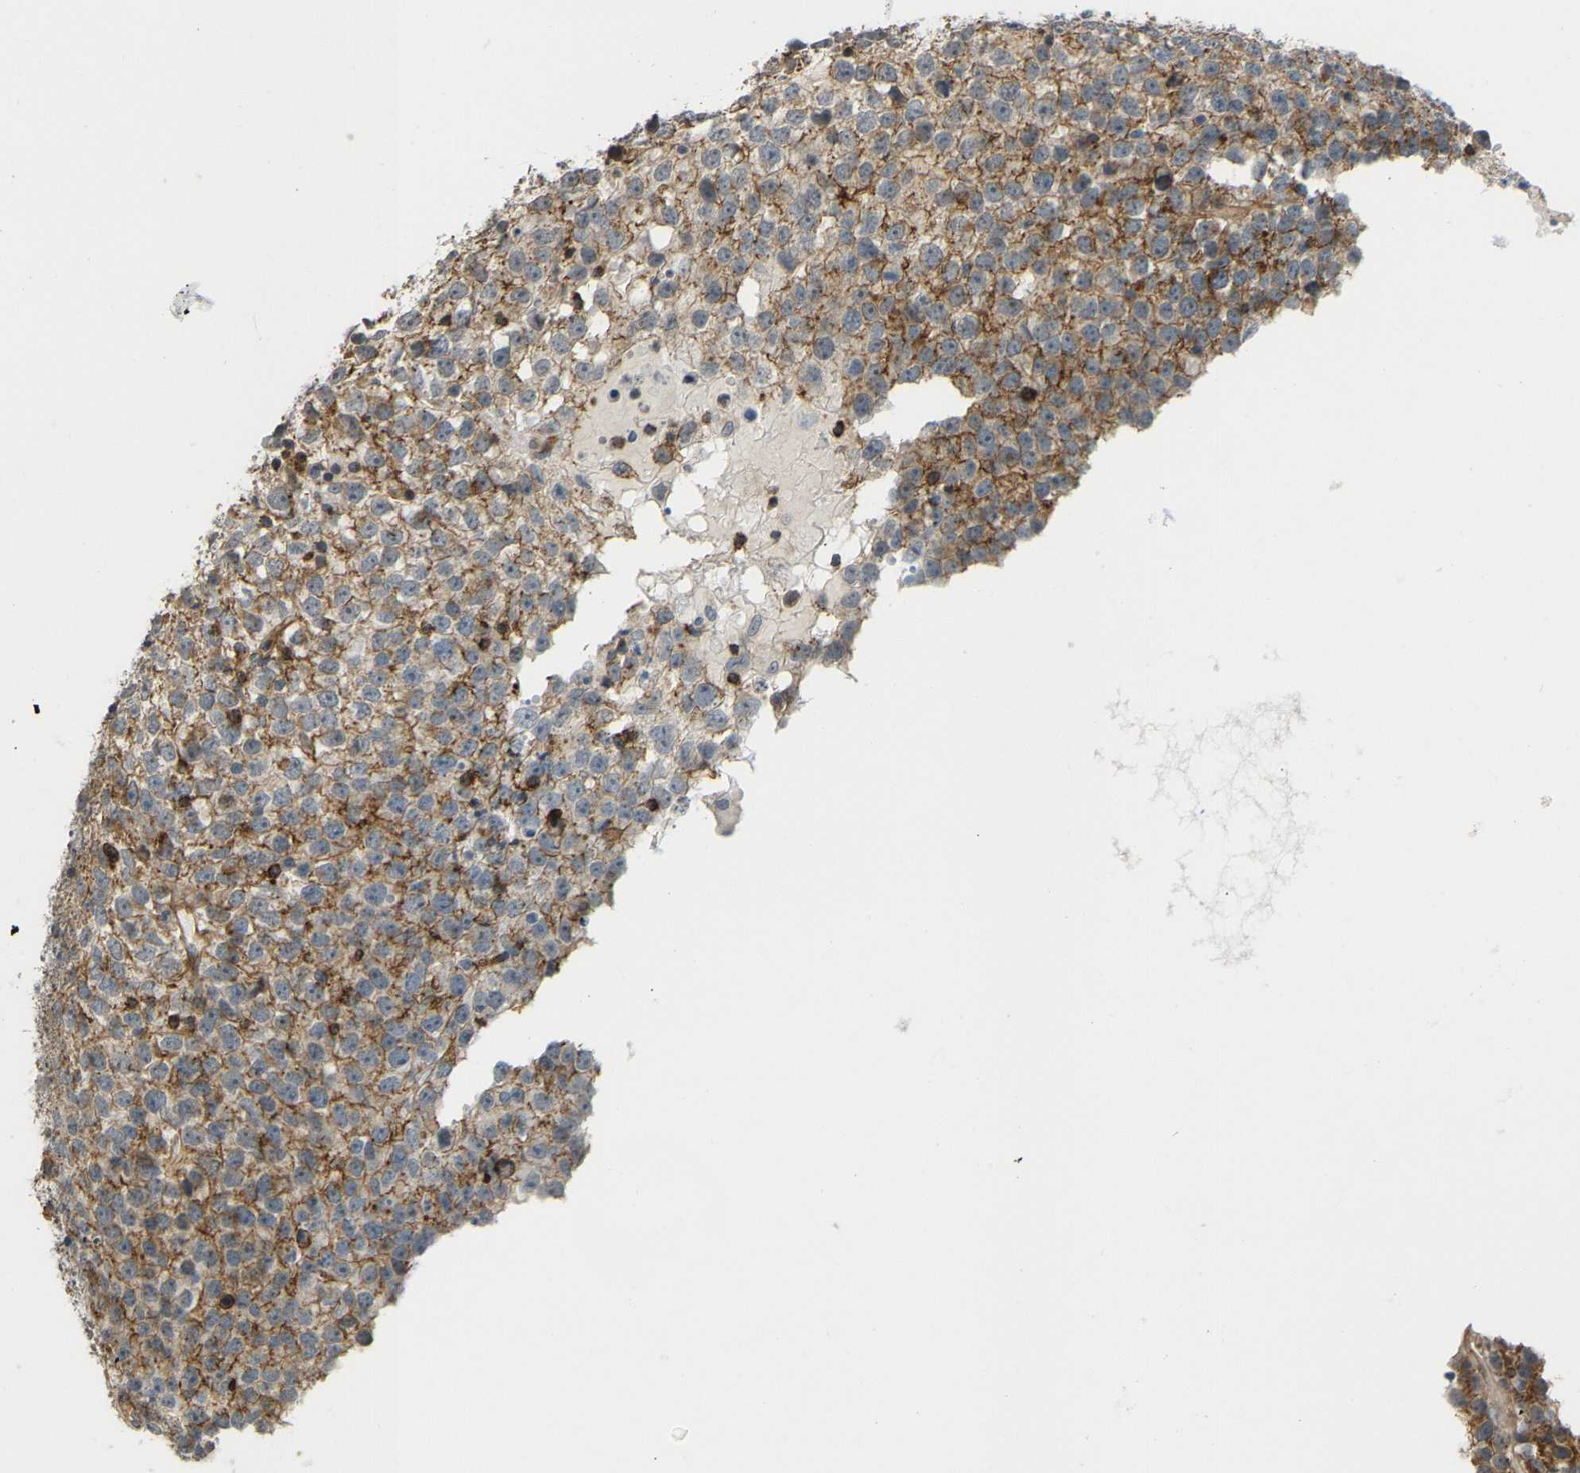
{"staining": {"intensity": "moderate", "quantity": ">75%", "location": "cytoplasmic/membranous"}, "tissue": "testis cancer", "cell_type": "Tumor cells", "image_type": "cancer", "snomed": [{"axis": "morphology", "description": "Seminoma, NOS"}, {"axis": "topography", "description": "Testis"}], "caption": "Moderate cytoplasmic/membranous protein expression is appreciated in approximately >75% of tumor cells in testis cancer. (IHC, brightfield microscopy, high magnification).", "gene": "KIAA1671", "patient": {"sex": "male", "age": 65}}